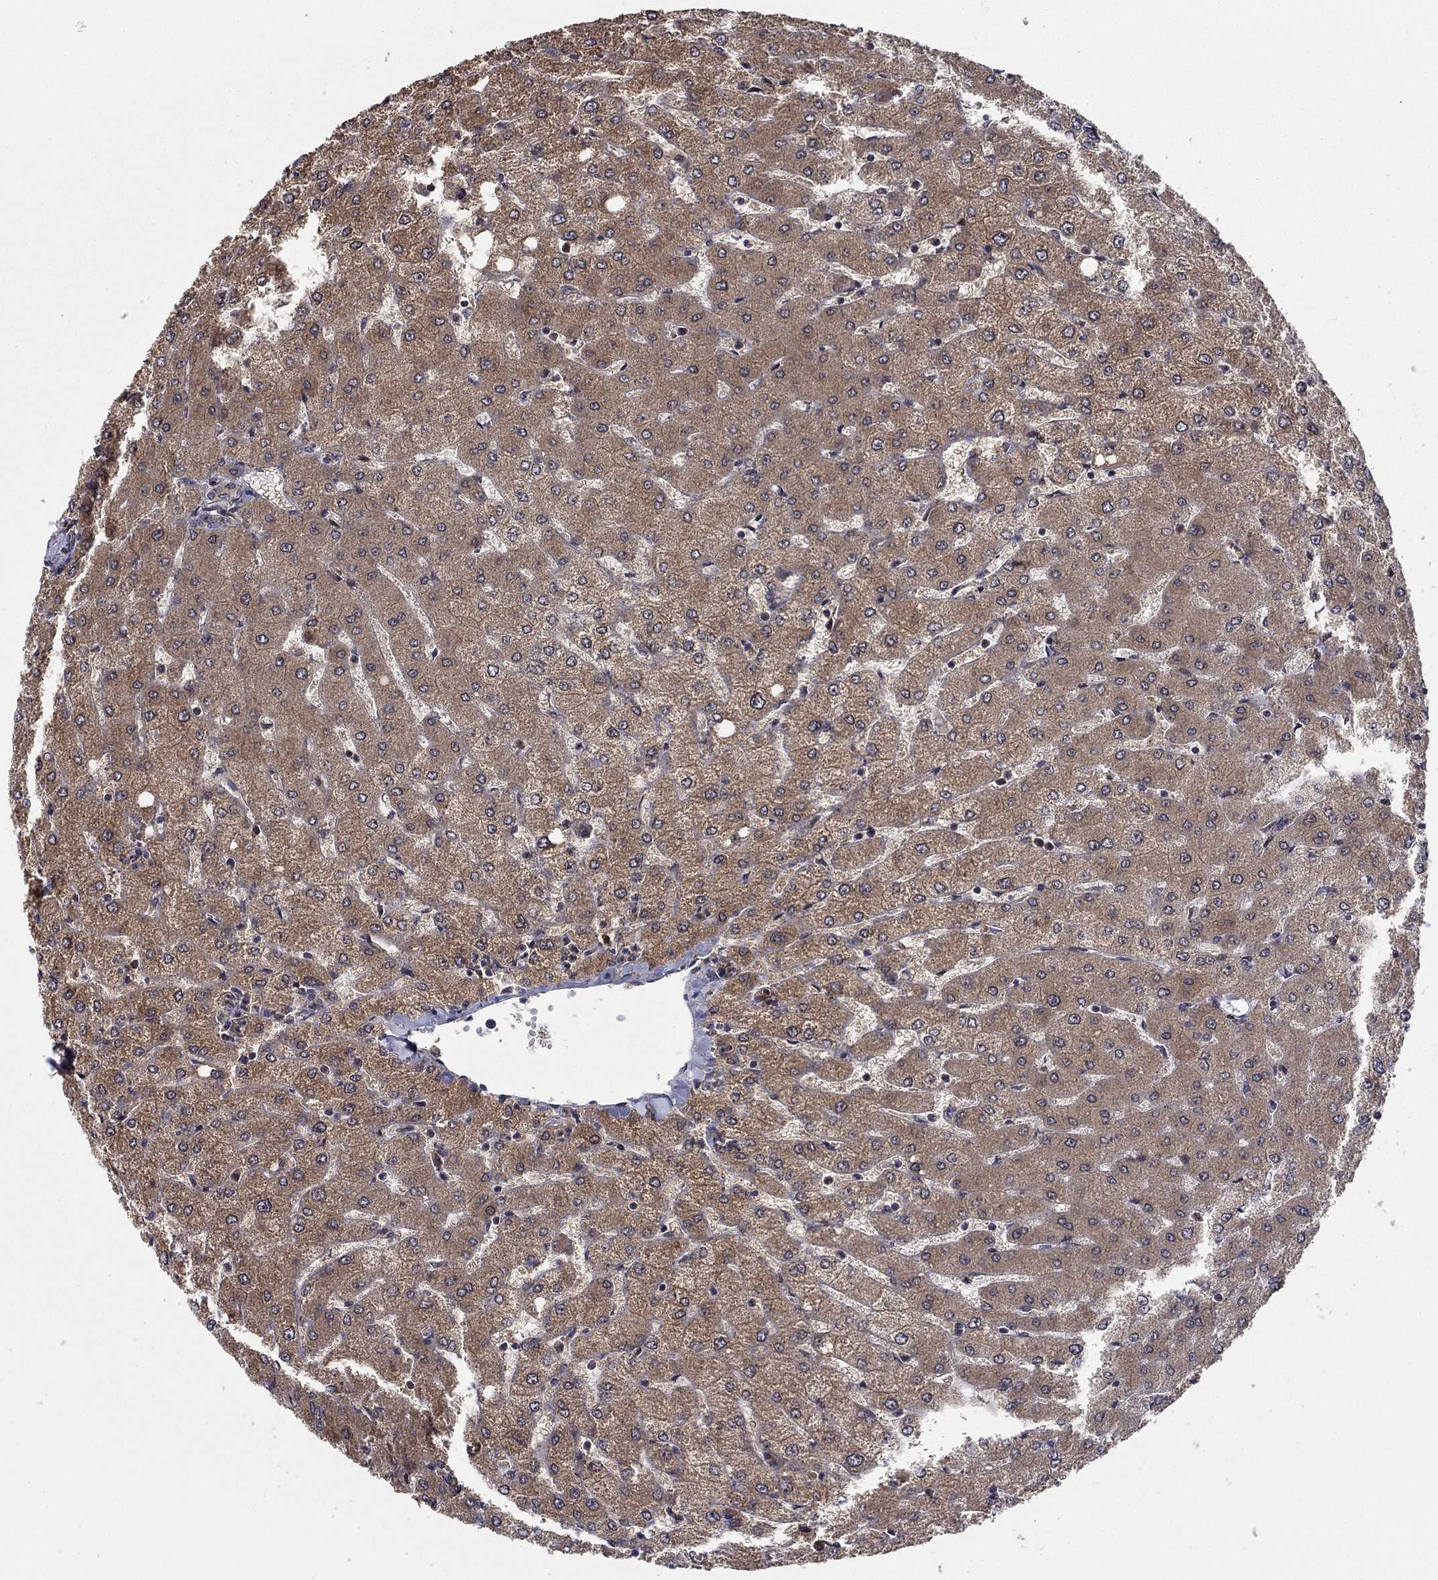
{"staining": {"intensity": "weak", "quantity": ">75%", "location": "cytoplasmic/membranous"}, "tissue": "liver", "cell_type": "Cholangiocytes", "image_type": "normal", "snomed": [{"axis": "morphology", "description": "Normal tissue, NOS"}, {"axis": "topography", "description": "Liver"}], "caption": "Immunohistochemical staining of normal liver reveals weak cytoplasmic/membranous protein staining in about >75% of cholangiocytes.", "gene": "ZNF594", "patient": {"sex": "female", "age": 54}}